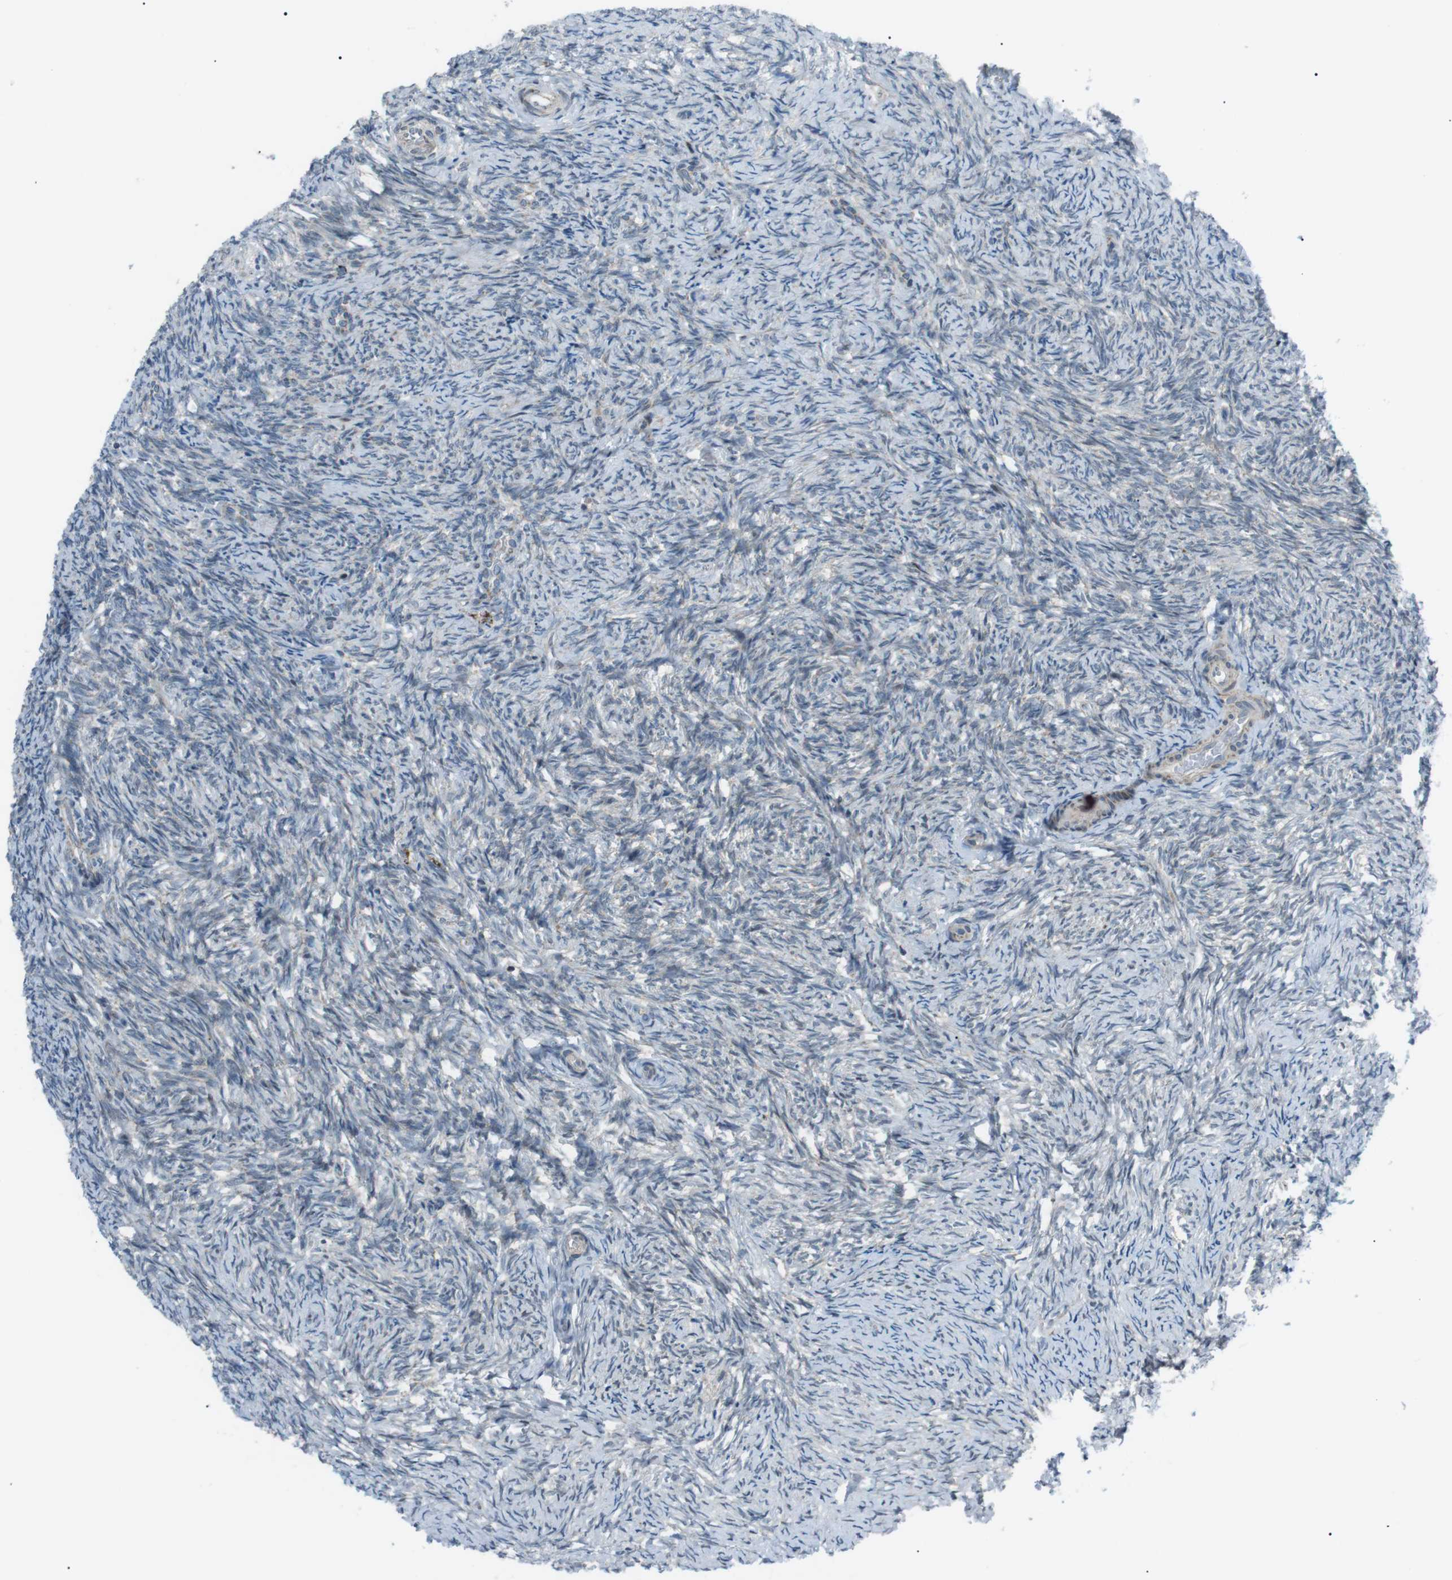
{"staining": {"intensity": "moderate", "quantity": ">75%", "location": "cytoplasmic/membranous"}, "tissue": "ovary", "cell_type": "Follicle cells", "image_type": "normal", "snomed": [{"axis": "morphology", "description": "Normal tissue, NOS"}, {"axis": "topography", "description": "Ovary"}], "caption": "Immunohistochemistry photomicrograph of unremarkable ovary stained for a protein (brown), which reveals medium levels of moderate cytoplasmic/membranous expression in about >75% of follicle cells.", "gene": "ARID5B", "patient": {"sex": "female", "age": 41}}